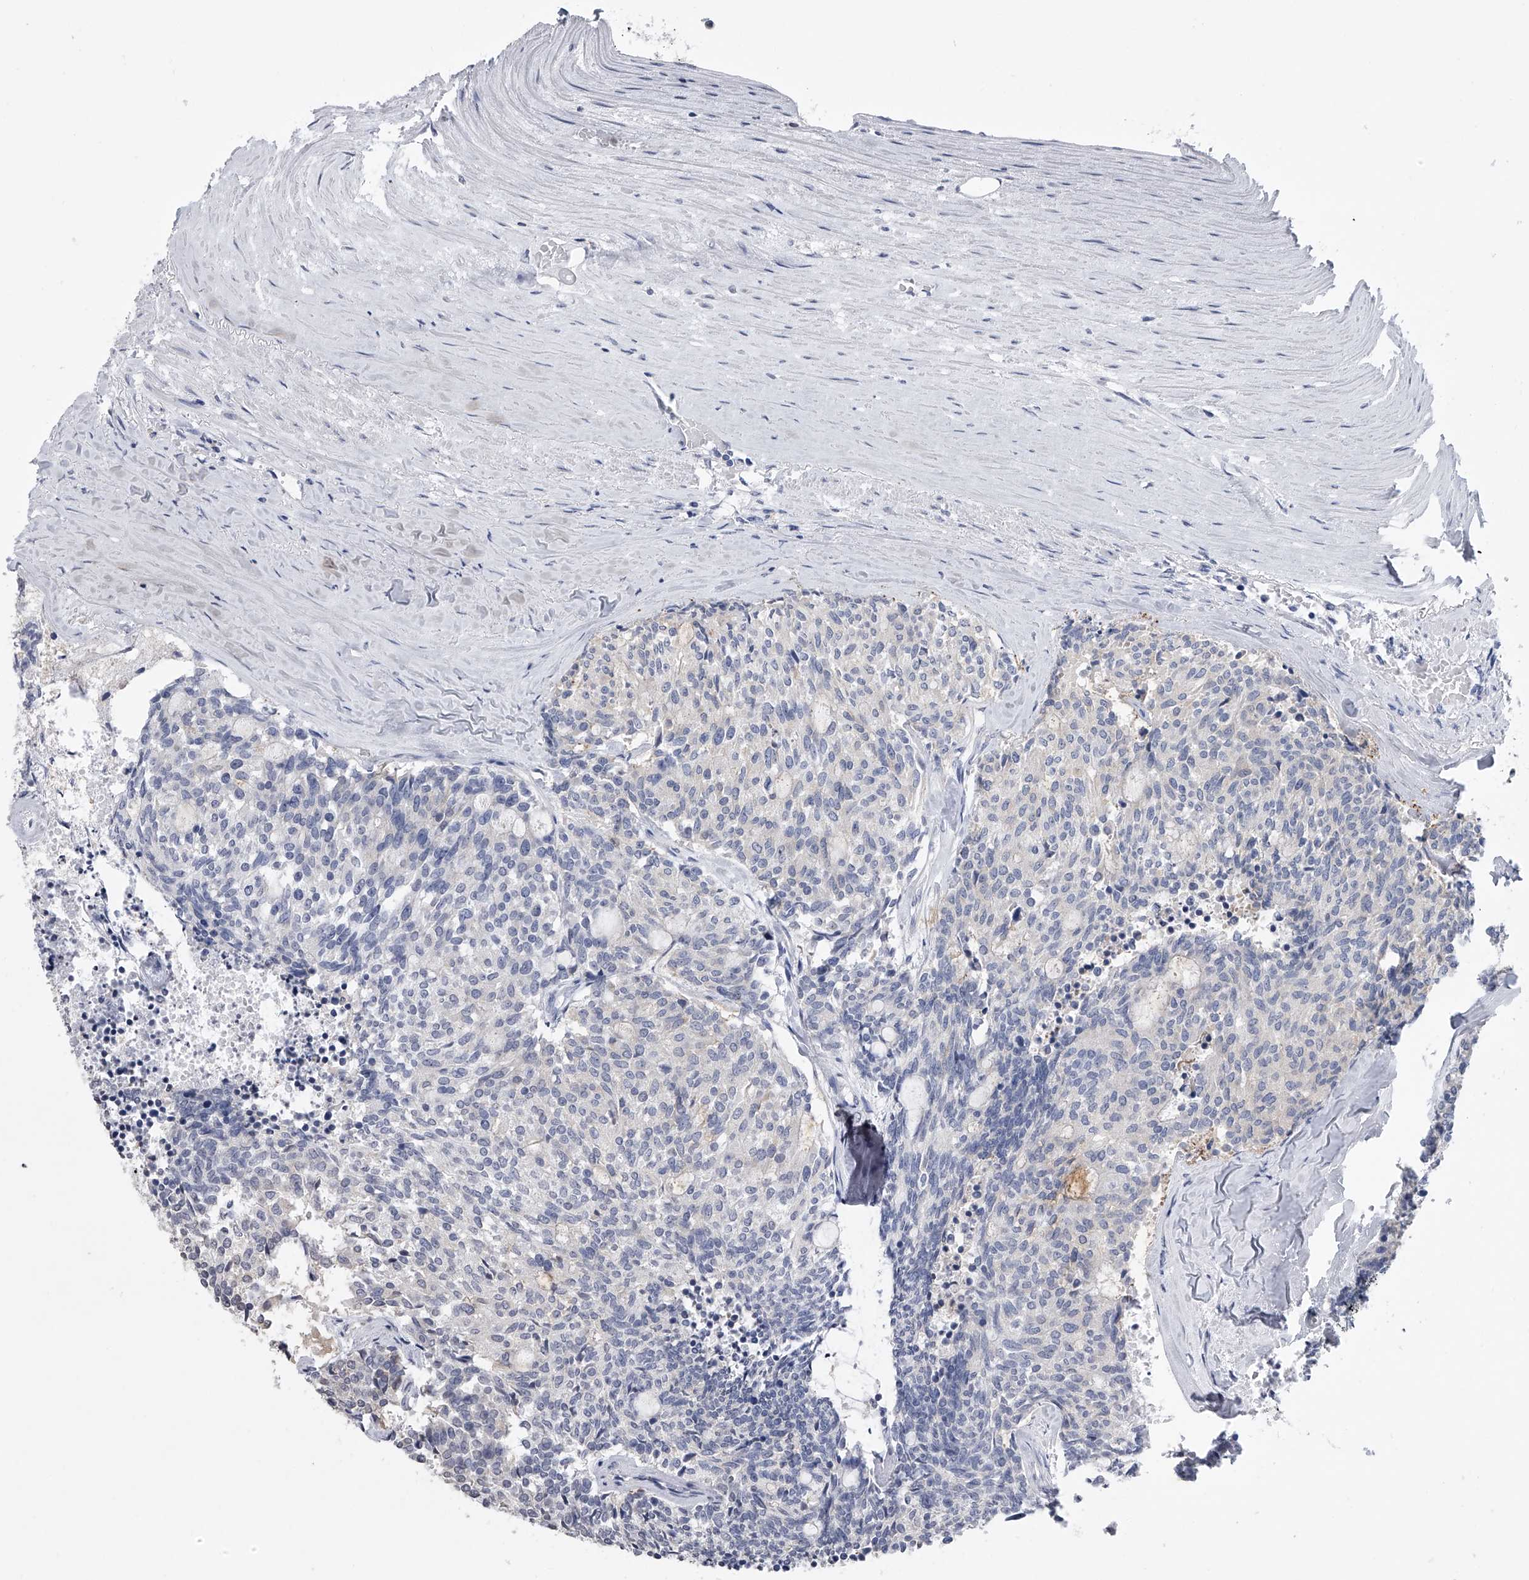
{"staining": {"intensity": "negative", "quantity": "none", "location": "none"}, "tissue": "carcinoid", "cell_type": "Tumor cells", "image_type": "cancer", "snomed": [{"axis": "morphology", "description": "Carcinoid, malignant, NOS"}, {"axis": "topography", "description": "Pancreas"}], "caption": "Tumor cells are negative for protein expression in human malignant carcinoid.", "gene": "TASP1", "patient": {"sex": "female", "age": 54}}